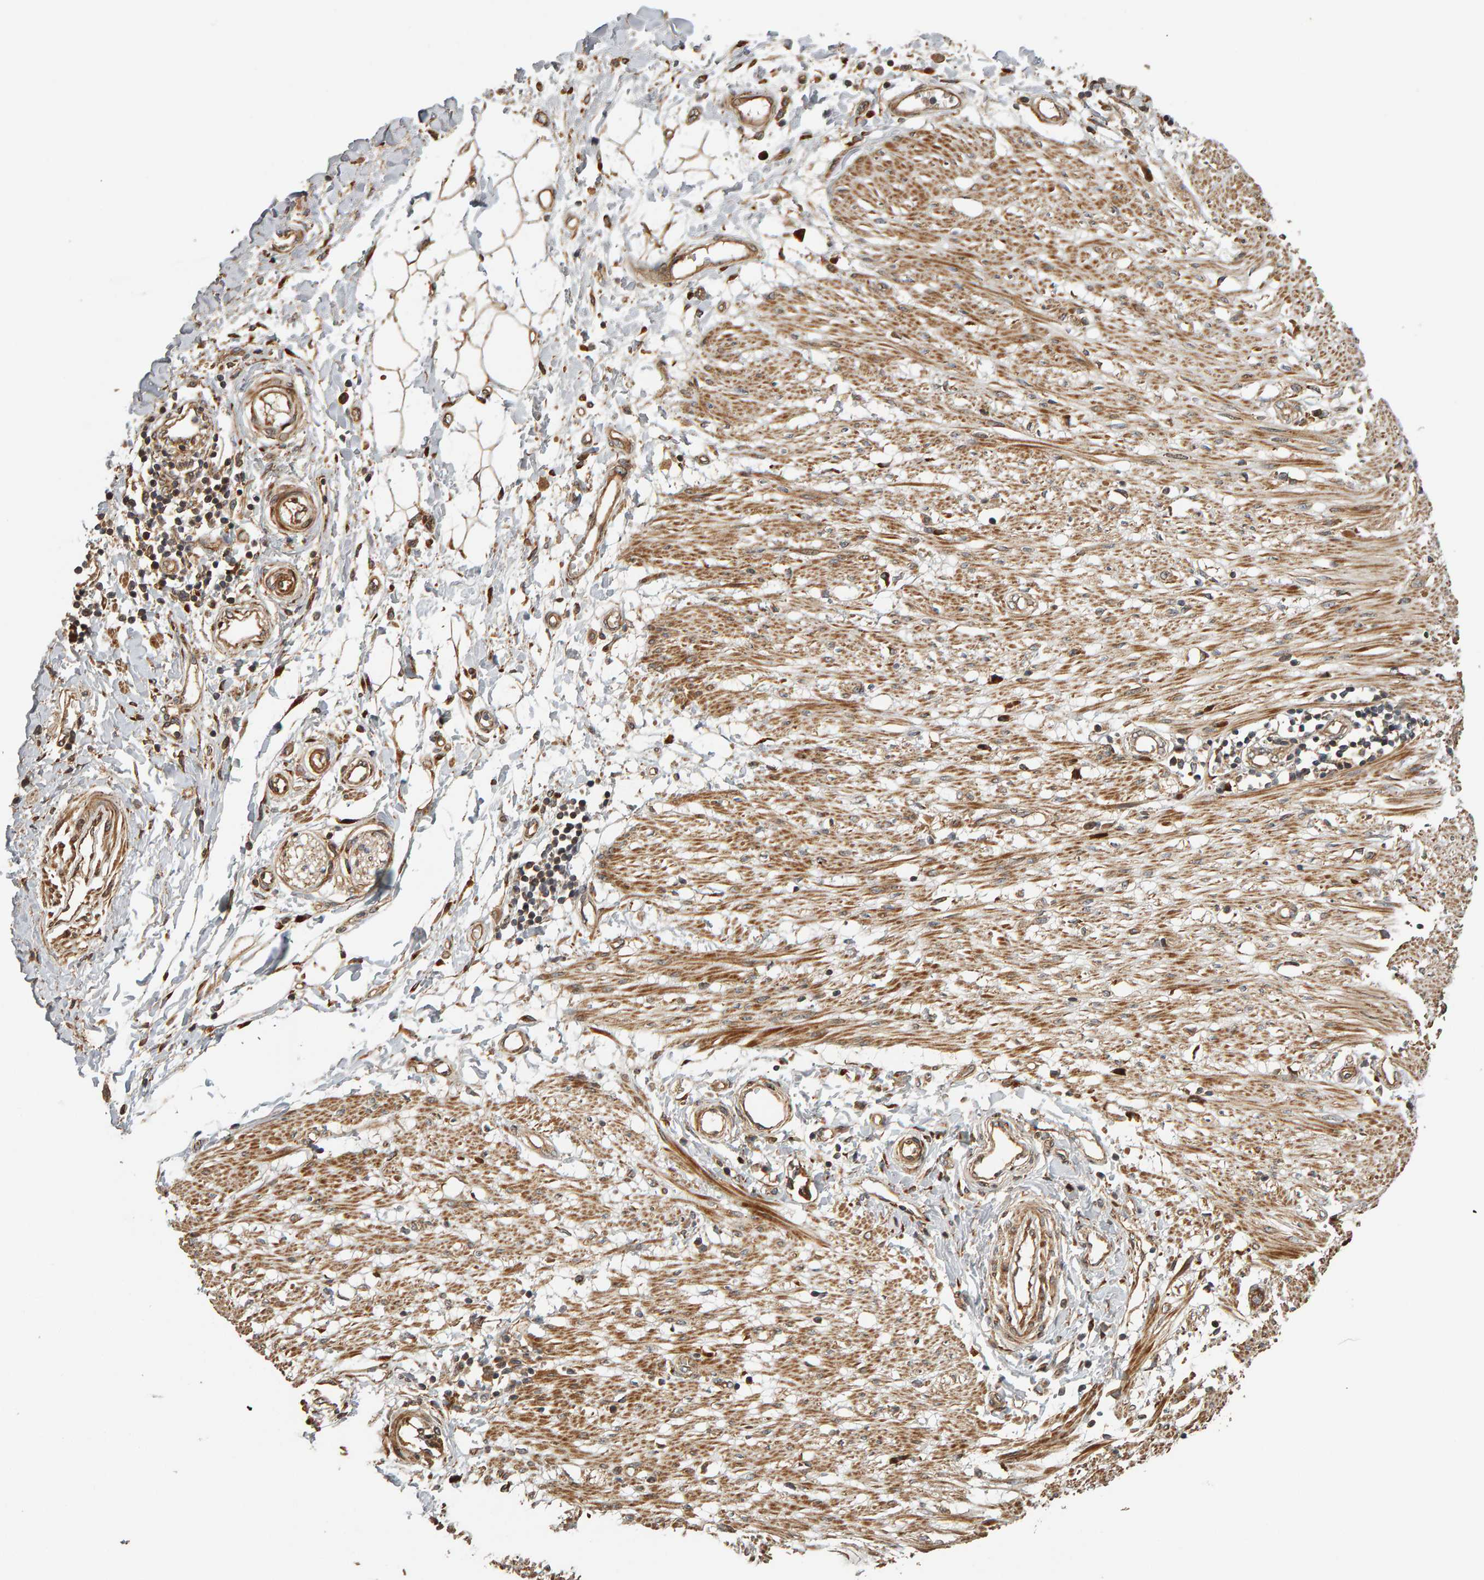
{"staining": {"intensity": "moderate", "quantity": ">75%", "location": "cytoplasmic/membranous"}, "tissue": "adipose tissue", "cell_type": "Adipocytes", "image_type": "normal", "snomed": [{"axis": "morphology", "description": "Normal tissue, NOS"}, {"axis": "morphology", "description": "Adenocarcinoma, NOS"}, {"axis": "topography", "description": "Colon"}, {"axis": "topography", "description": "Peripheral nerve tissue"}], "caption": "The photomicrograph demonstrates immunohistochemical staining of unremarkable adipose tissue. There is moderate cytoplasmic/membranous positivity is identified in approximately >75% of adipocytes.", "gene": "ZFAND1", "patient": {"sex": "male", "age": 14}}